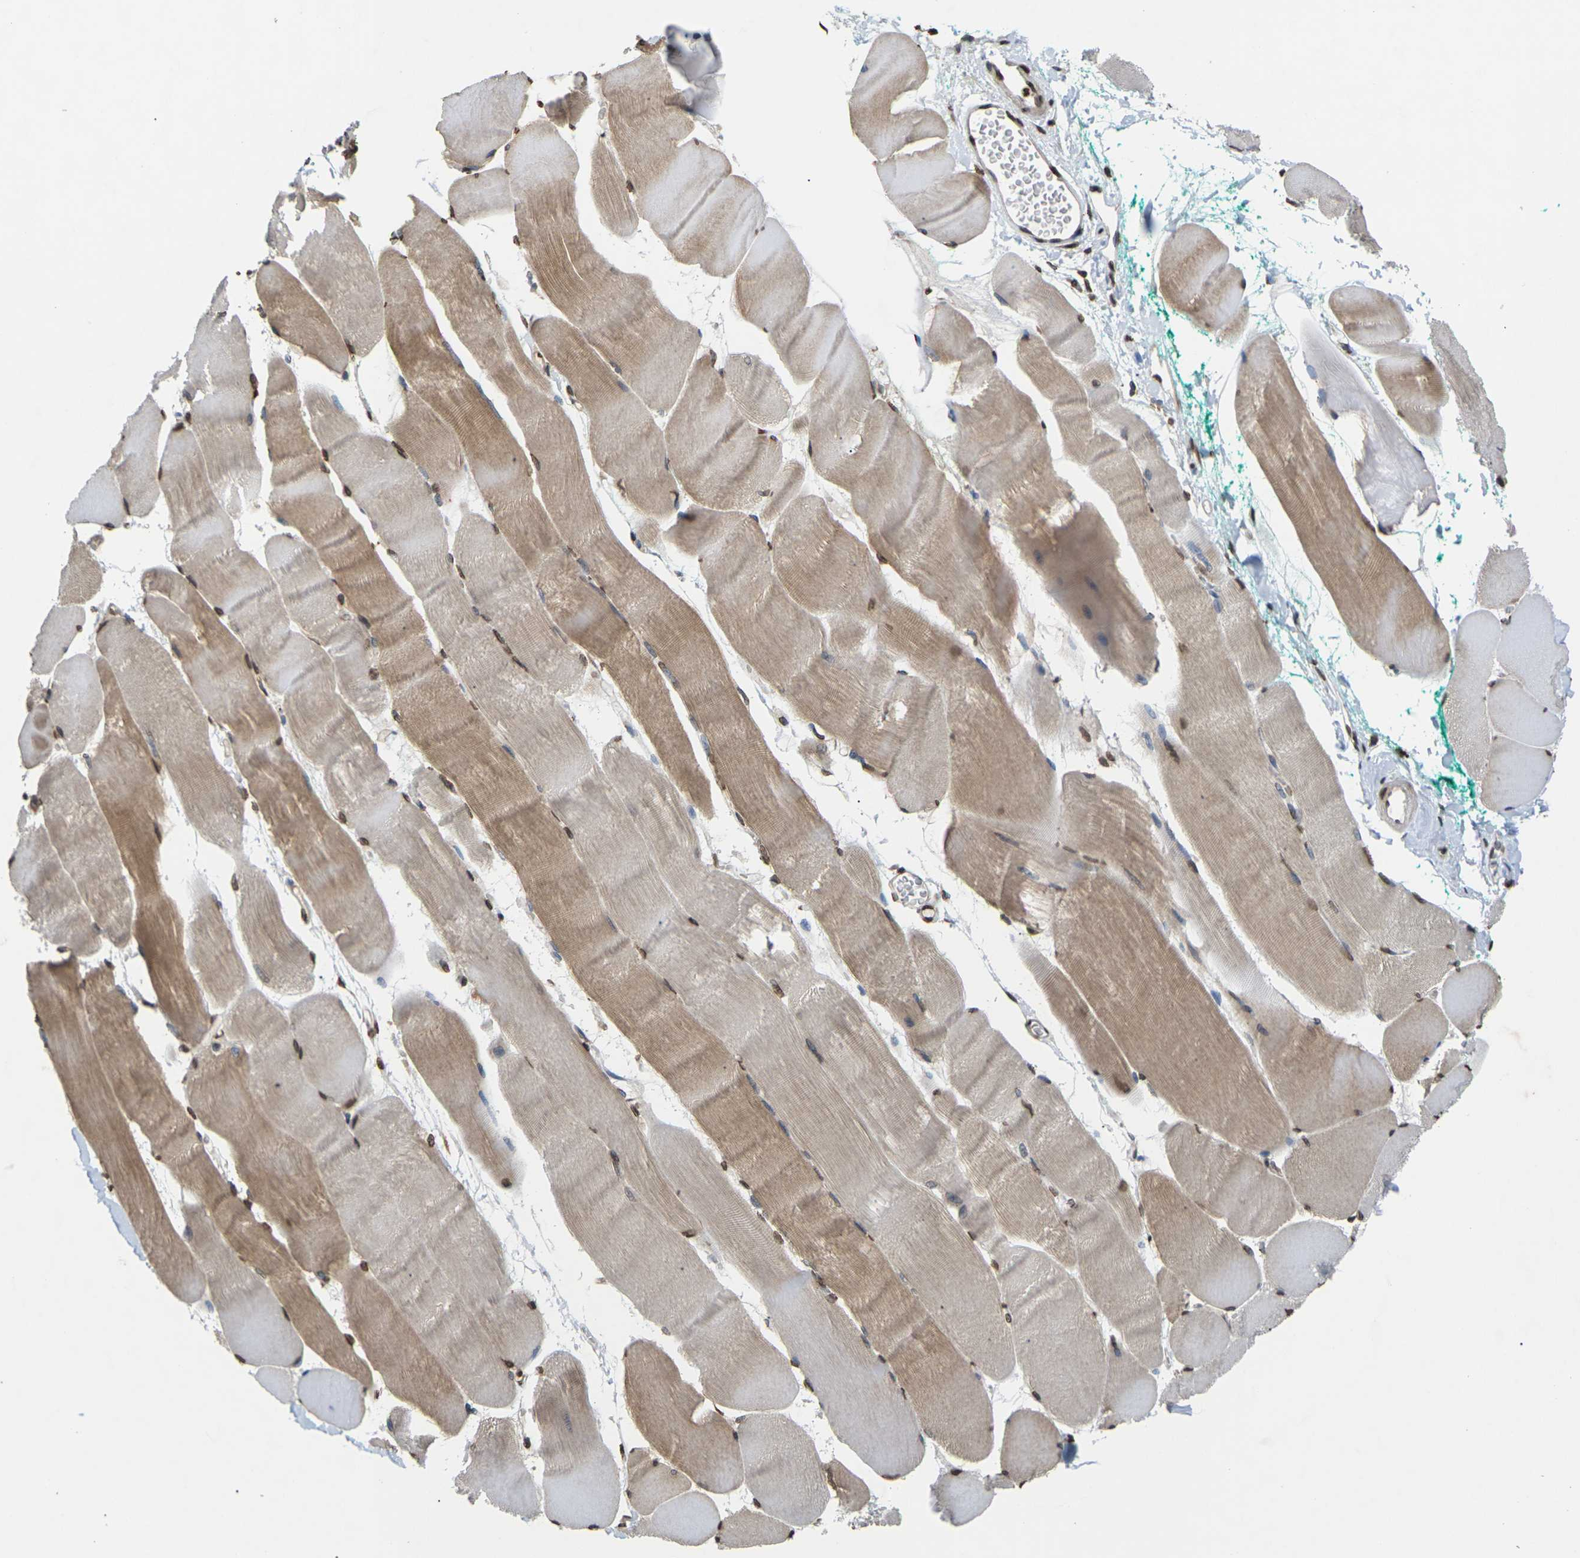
{"staining": {"intensity": "moderate", "quantity": ">75%", "location": "cytoplasmic/membranous,nuclear"}, "tissue": "skeletal muscle", "cell_type": "Myocytes", "image_type": "normal", "snomed": [{"axis": "morphology", "description": "Normal tissue, NOS"}, {"axis": "morphology", "description": "Squamous cell carcinoma, NOS"}, {"axis": "topography", "description": "Skeletal muscle"}], "caption": "A photomicrograph of skeletal muscle stained for a protein shows moderate cytoplasmic/membranous,nuclear brown staining in myocytes. (IHC, brightfield microscopy, high magnification).", "gene": "EMSY", "patient": {"sex": "male", "age": 51}}